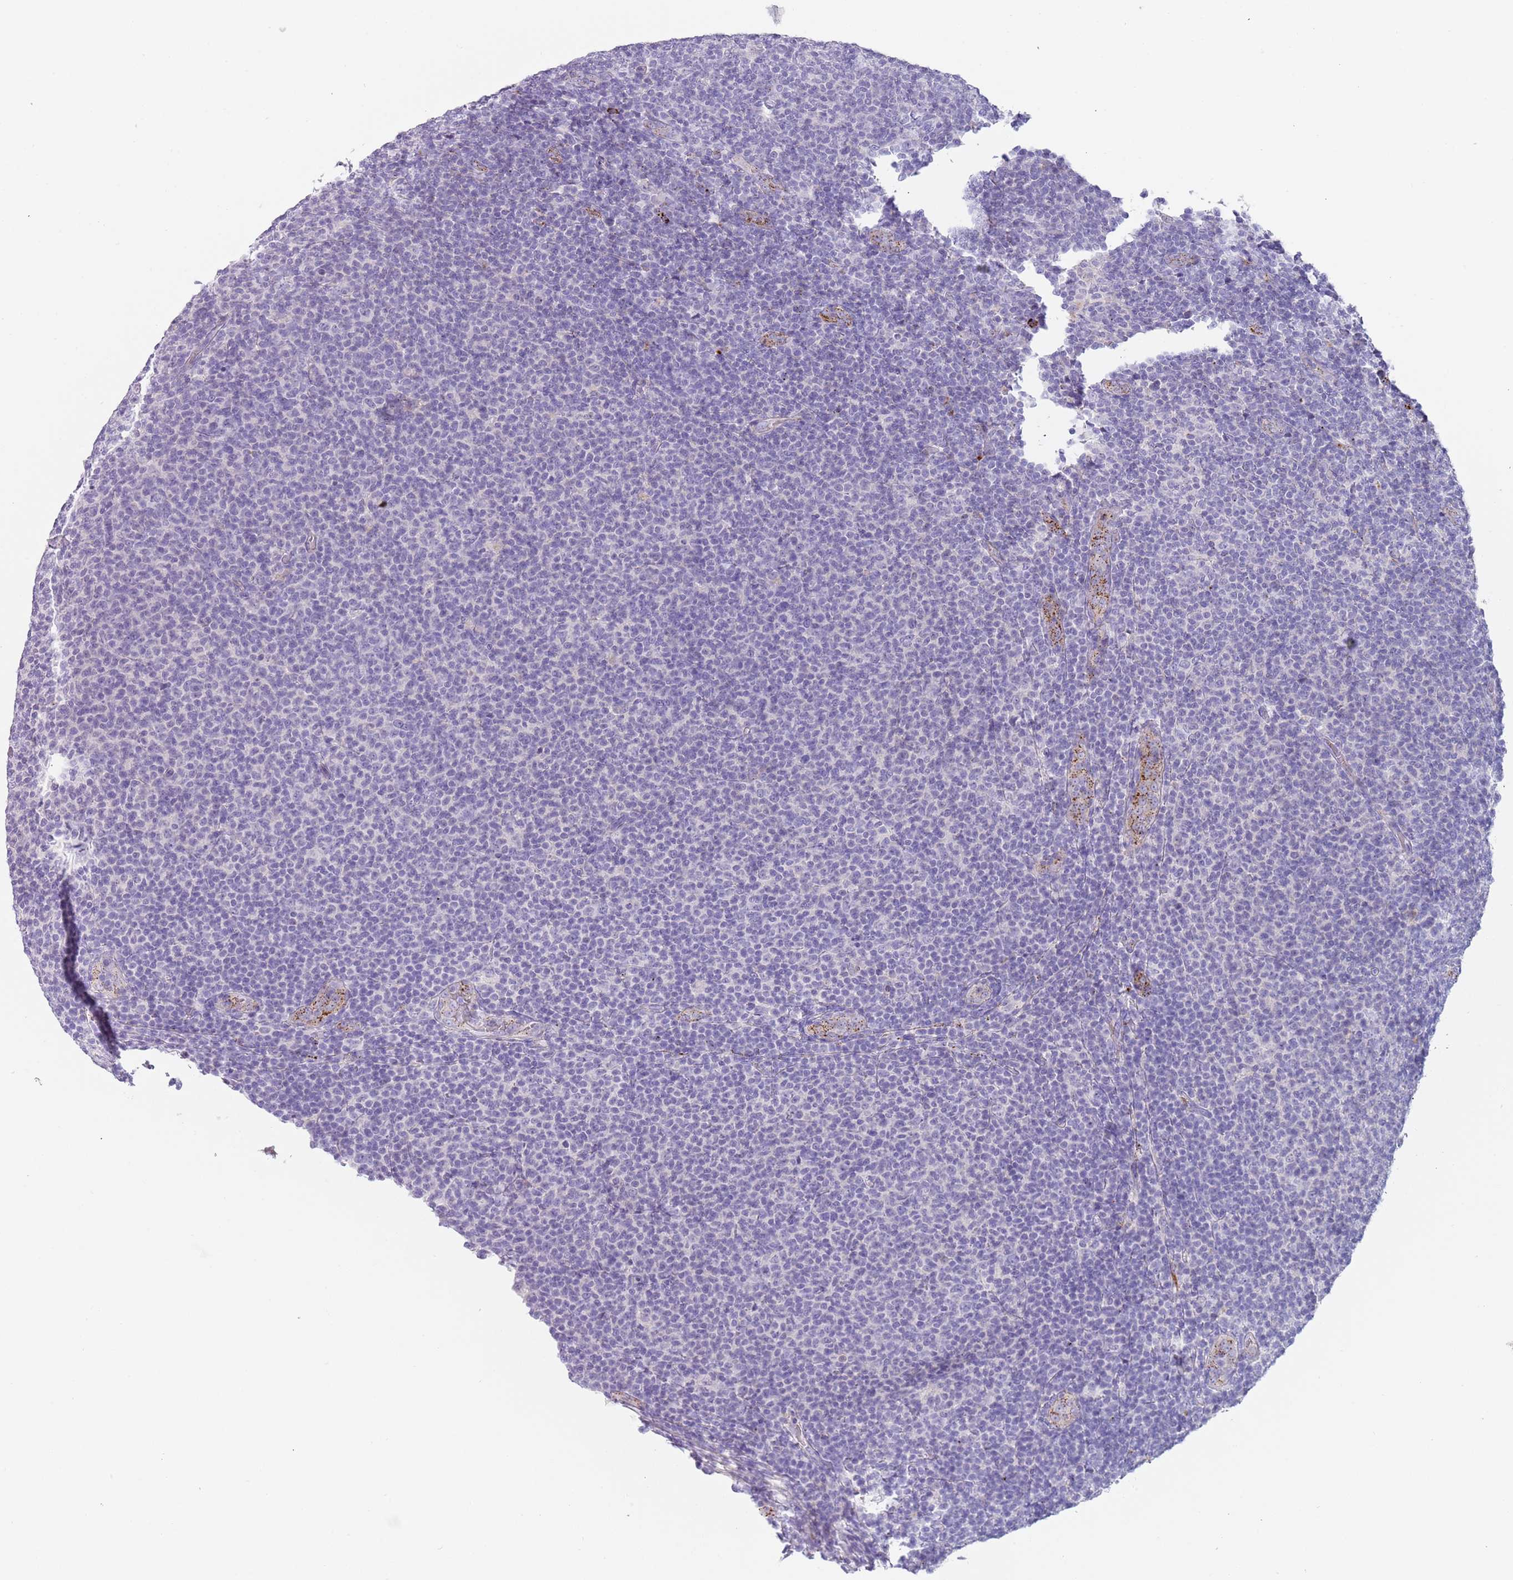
{"staining": {"intensity": "negative", "quantity": "none", "location": "none"}, "tissue": "lymphoma", "cell_type": "Tumor cells", "image_type": "cancer", "snomed": [{"axis": "morphology", "description": "Malignant lymphoma, non-Hodgkin's type, Low grade"}, {"axis": "topography", "description": "Lymph node"}], "caption": "Tumor cells are negative for brown protein staining in low-grade malignant lymphoma, non-Hodgkin's type. The staining is performed using DAB (3,3'-diaminobenzidine) brown chromogen with nuclei counter-stained in using hematoxylin.", "gene": "LRRN3", "patient": {"sex": "male", "age": 66}}